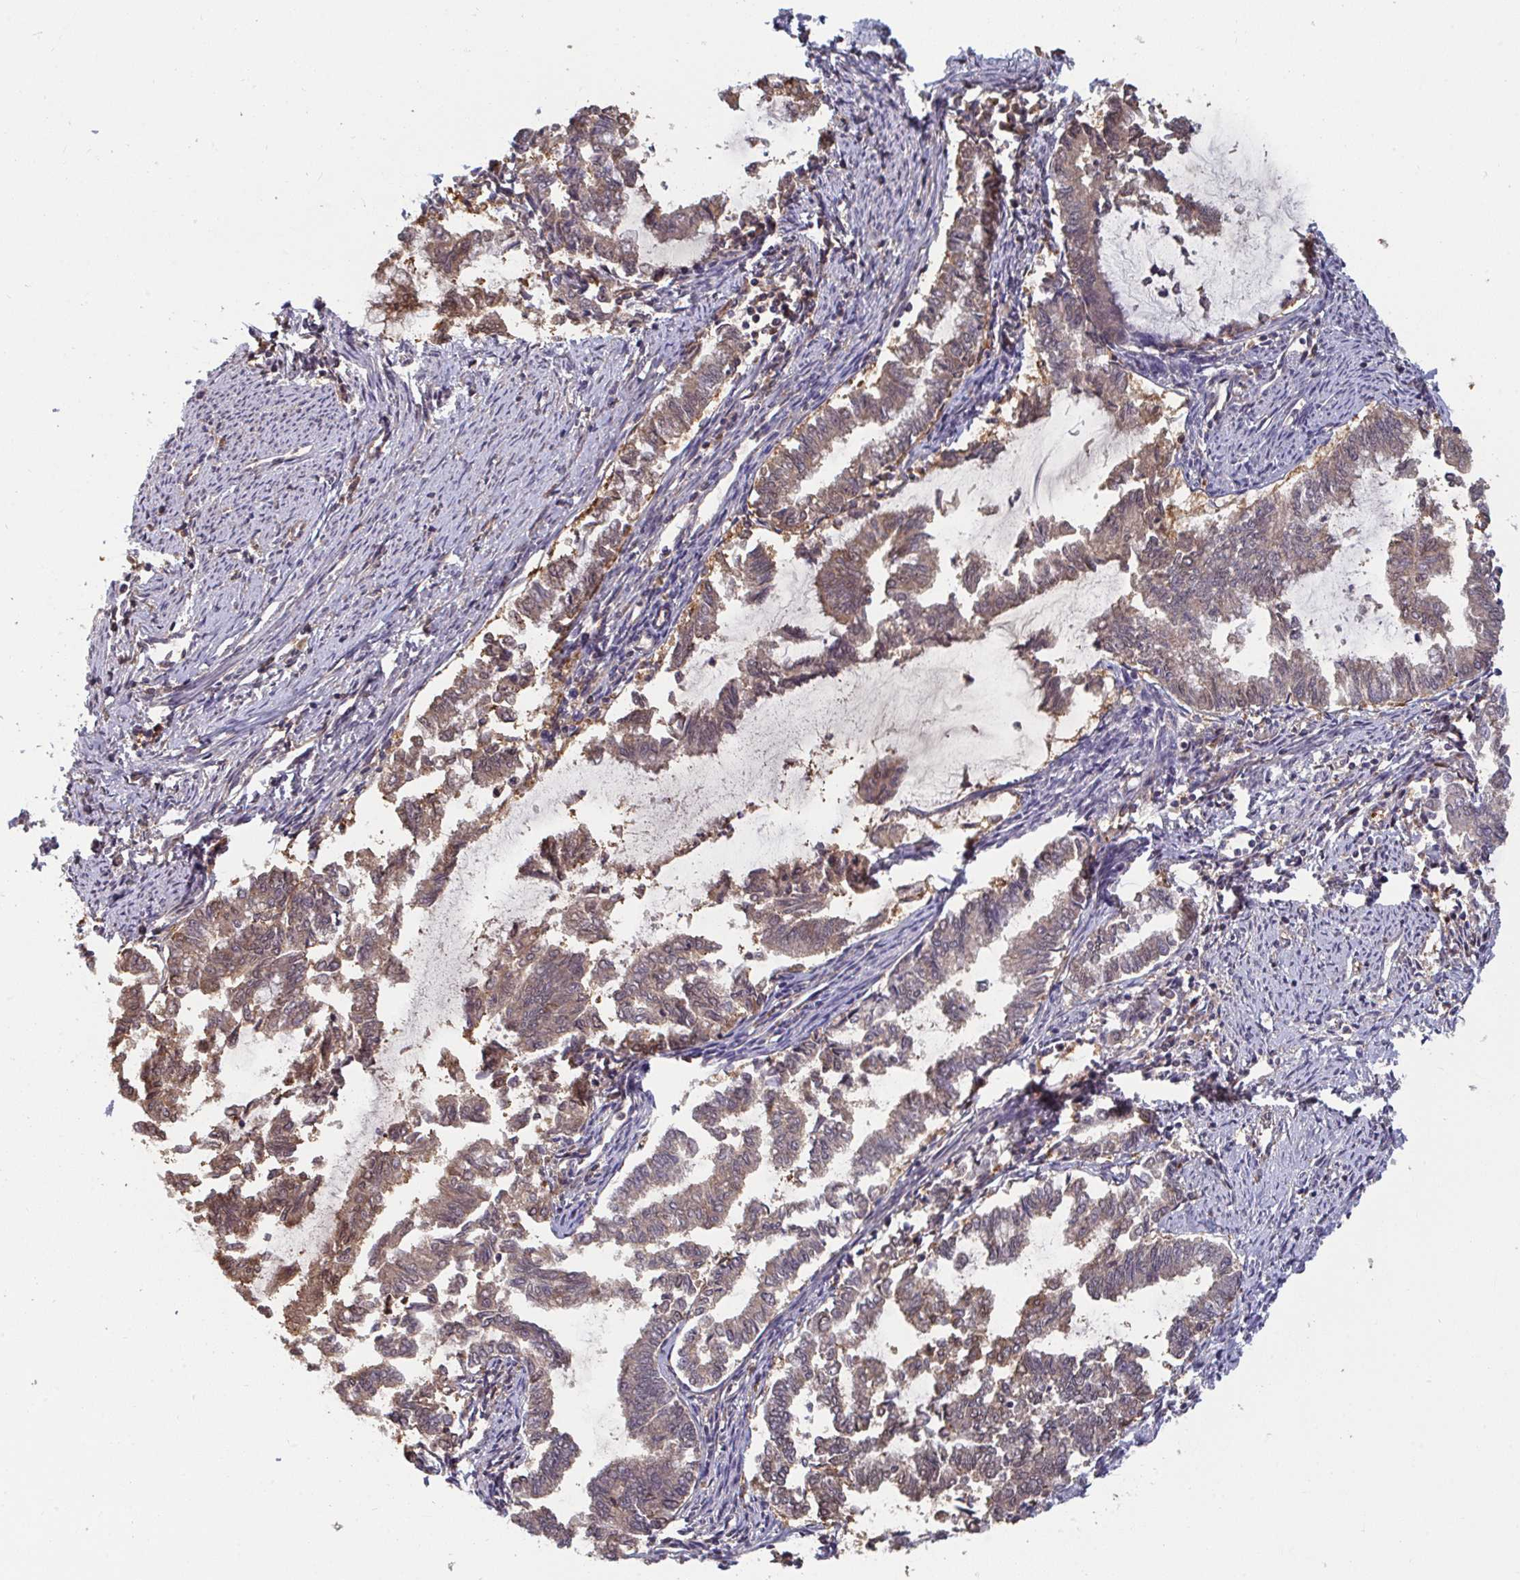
{"staining": {"intensity": "moderate", "quantity": ">75%", "location": "cytoplasmic/membranous,nuclear"}, "tissue": "endometrial cancer", "cell_type": "Tumor cells", "image_type": "cancer", "snomed": [{"axis": "morphology", "description": "Adenocarcinoma, NOS"}, {"axis": "topography", "description": "Endometrium"}], "caption": "Human endometrial cancer stained with a brown dye displays moderate cytoplasmic/membranous and nuclear positive expression in about >75% of tumor cells.", "gene": "TTC9C", "patient": {"sex": "female", "age": 79}}